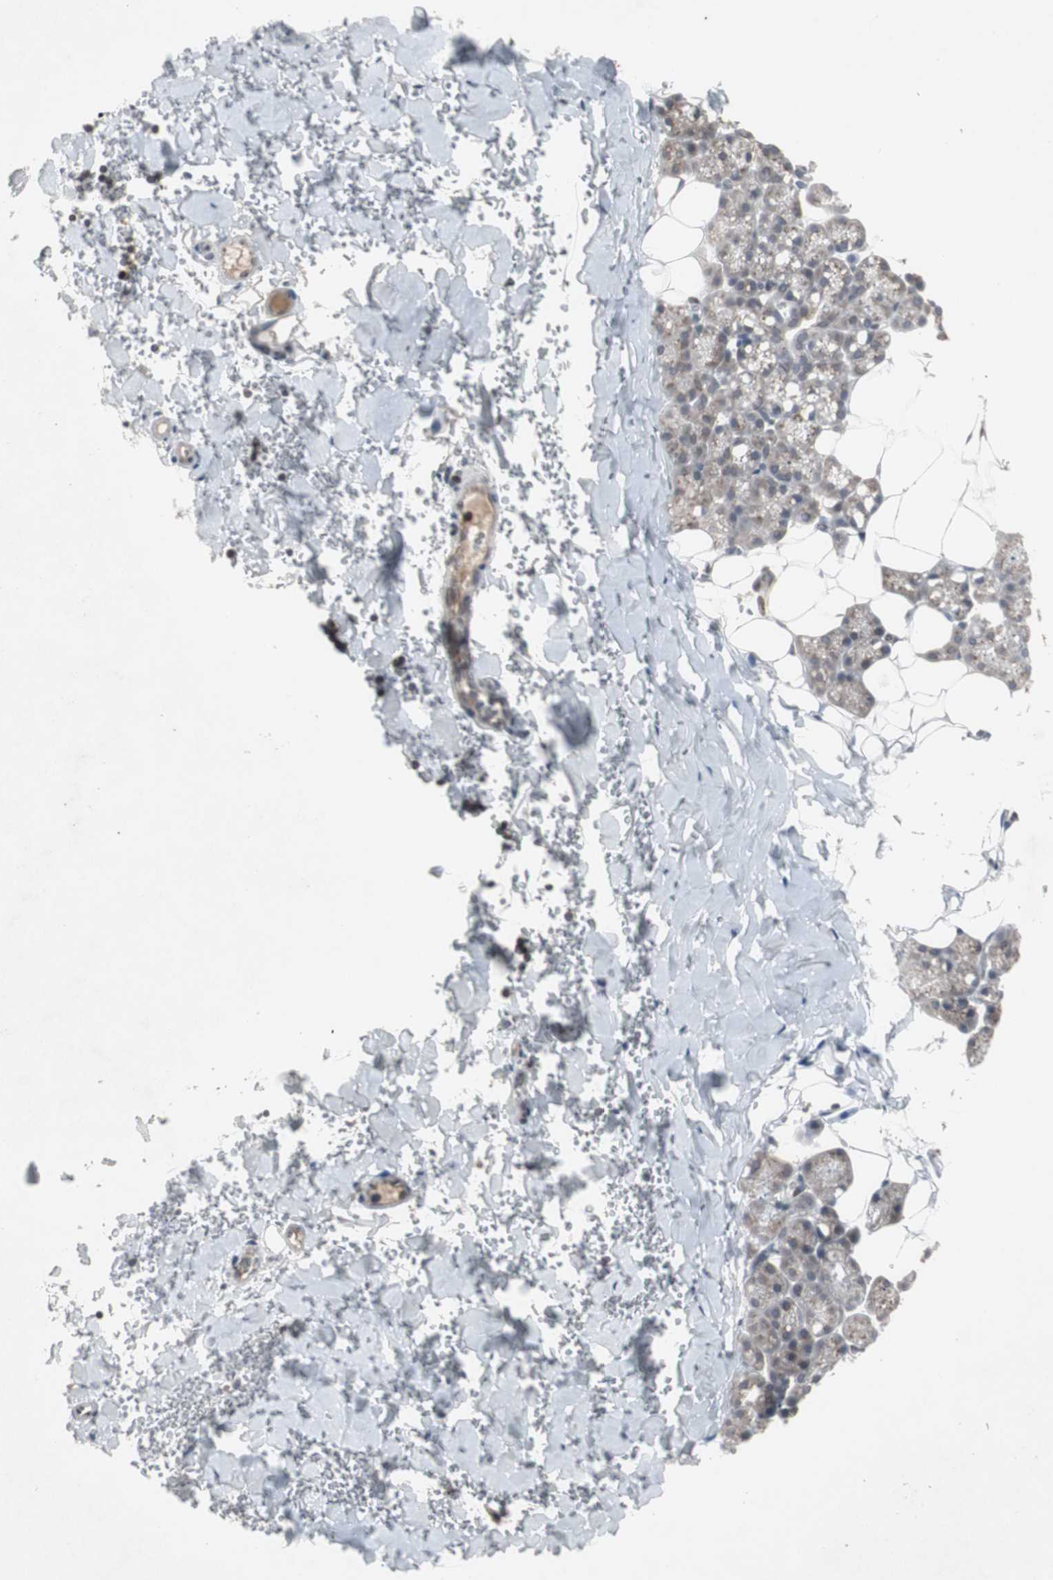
{"staining": {"intensity": "weak", "quantity": "<25%", "location": "cytoplasmic/membranous"}, "tissue": "salivary gland", "cell_type": "Glandular cells", "image_type": "normal", "snomed": [{"axis": "morphology", "description": "Normal tissue, NOS"}, {"axis": "topography", "description": "Lymph node"}, {"axis": "topography", "description": "Salivary gland"}], "caption": "This is an immunohistochemistry (IHC) micrograph of unremarkable human salivary gland. There is no staining in glandular cells.", "gene": "ZNF396", "patient": {"sex": "male", "age": 8}}